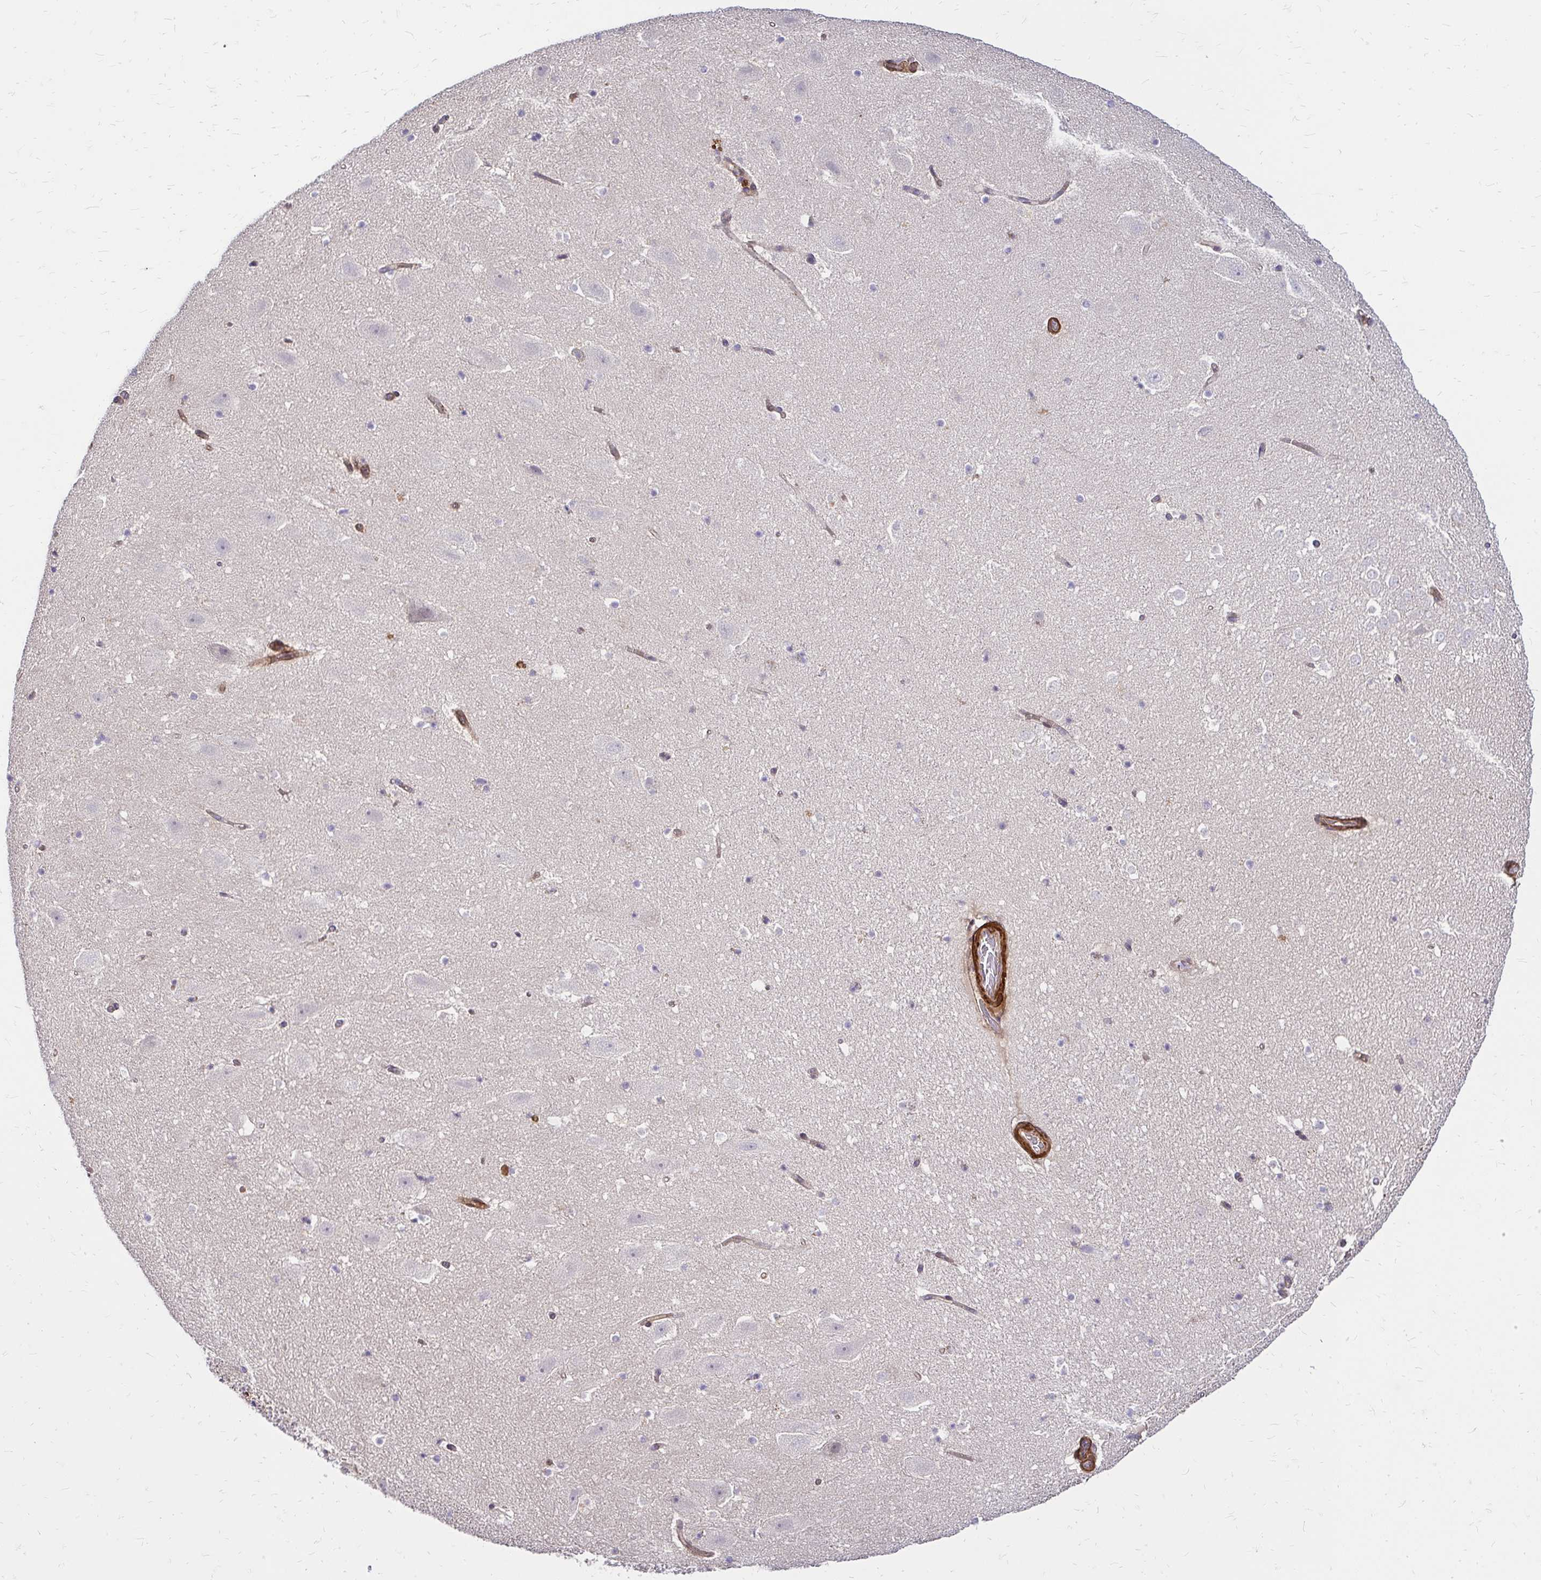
{"staining": {"intensity": "negative", "quantity": "none", "location": "none"}, "tissue": "hippocampus", "cell_type": "Glial cells", "image_type": "normal", "snomed": [{"axis": "morphology", "description": "Normal tissue, NOS"}, {"axis": "topography", "description": "Hippocampus"}], "caption": "Immunohistochemical staining of normal human hippocampus reveals no significant staining in glial cells.", "gene": "YAP1", "patient": {"sex": "female", "age": 42}}